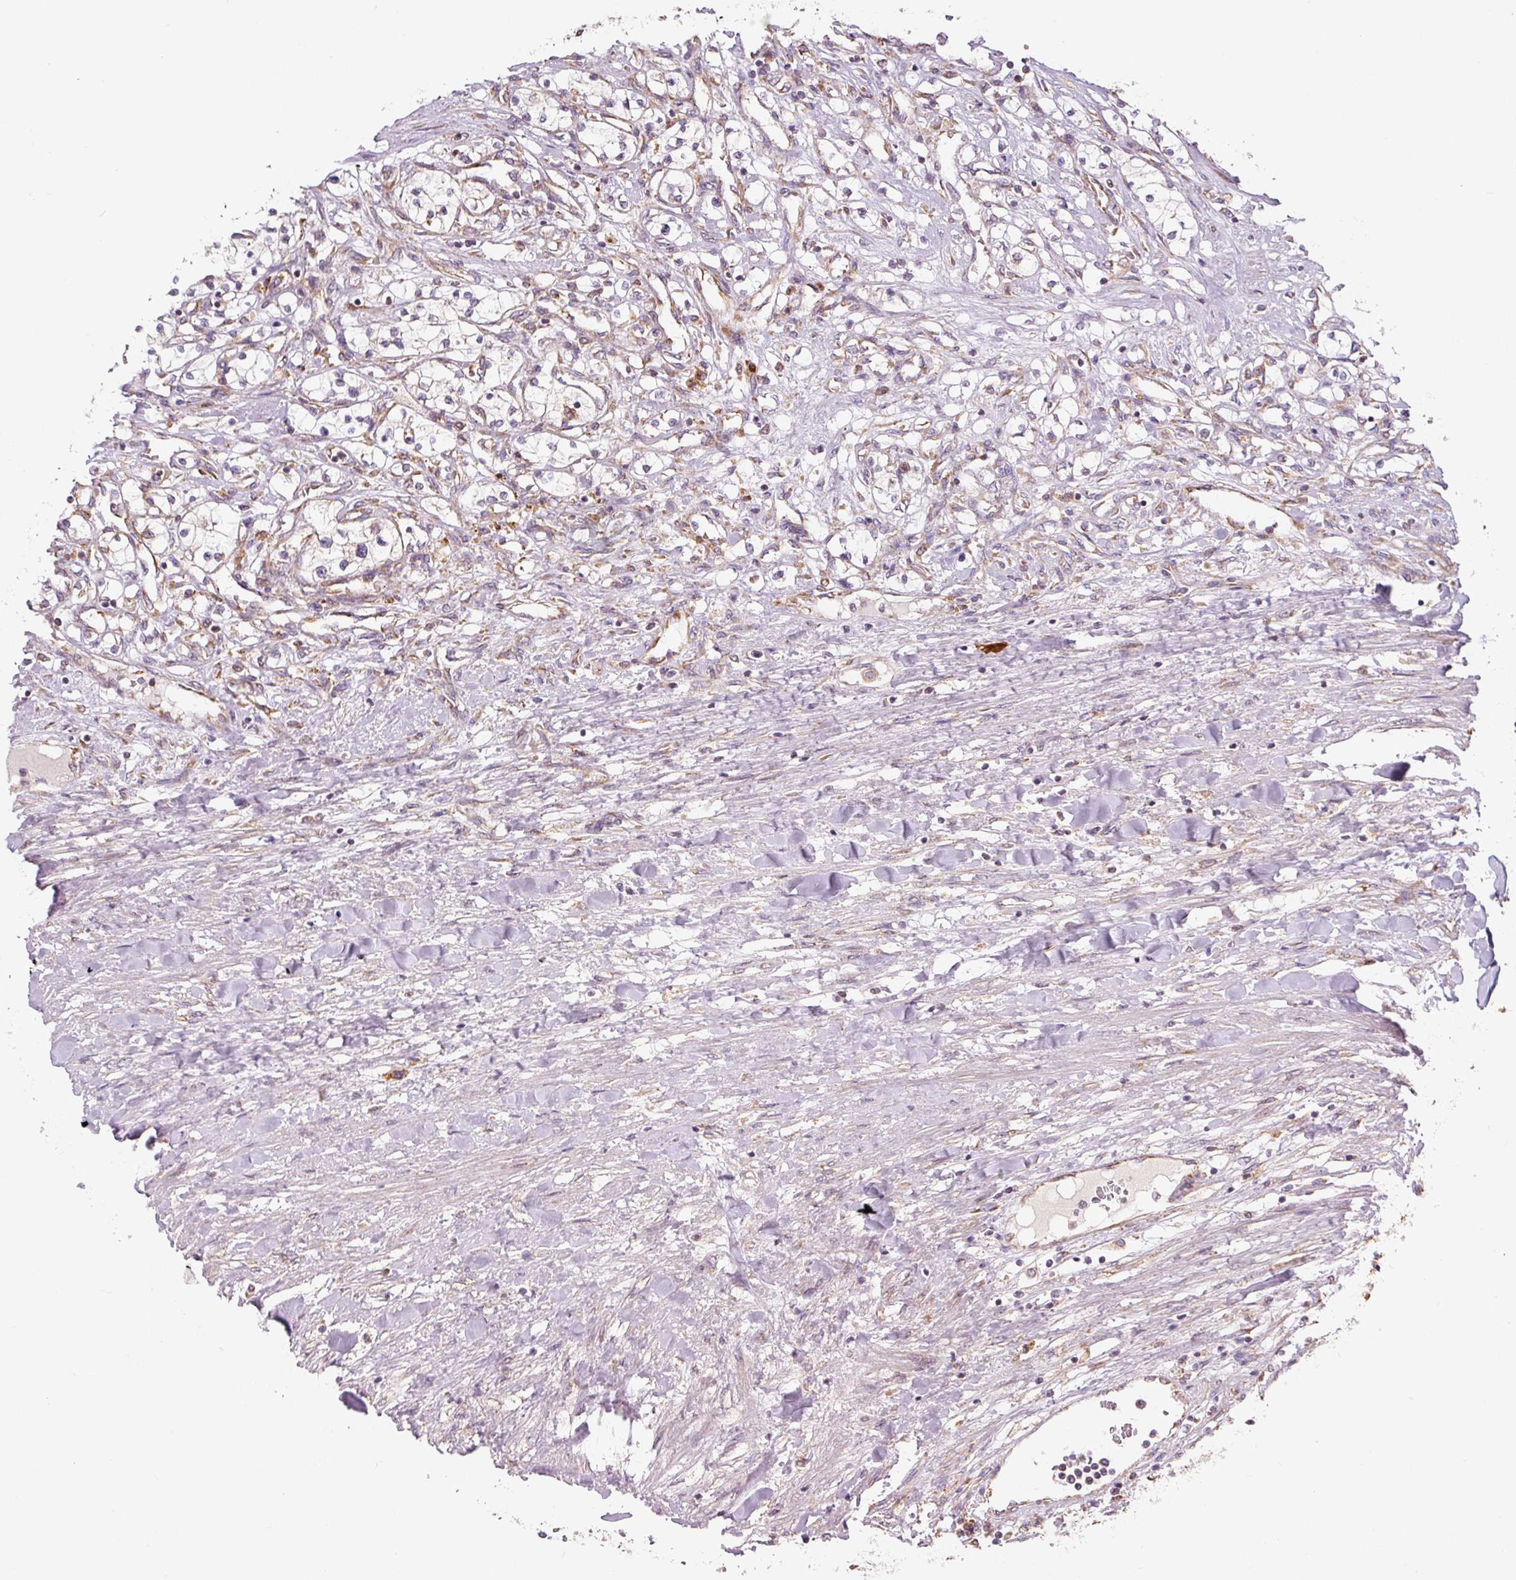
{"staining": {"intensity": "negative", "quantity": "none", "location": "none"}, "tissue": "renal cancer", "cell_type": "Tumor cells", "image_type": "cancer", "snomed": [{"axis": "morphology", "description": "Adenocarcinoma, NOS"}, {"axis": "topography", "description": "Kidney"}], "caption": "Immunohistochemistry (IHC) of human adenocarcinoma (renal) reveals no positivity in tumor cells.", "gene": "MORN4", "patient": {"sex": "male", "age": 68}}